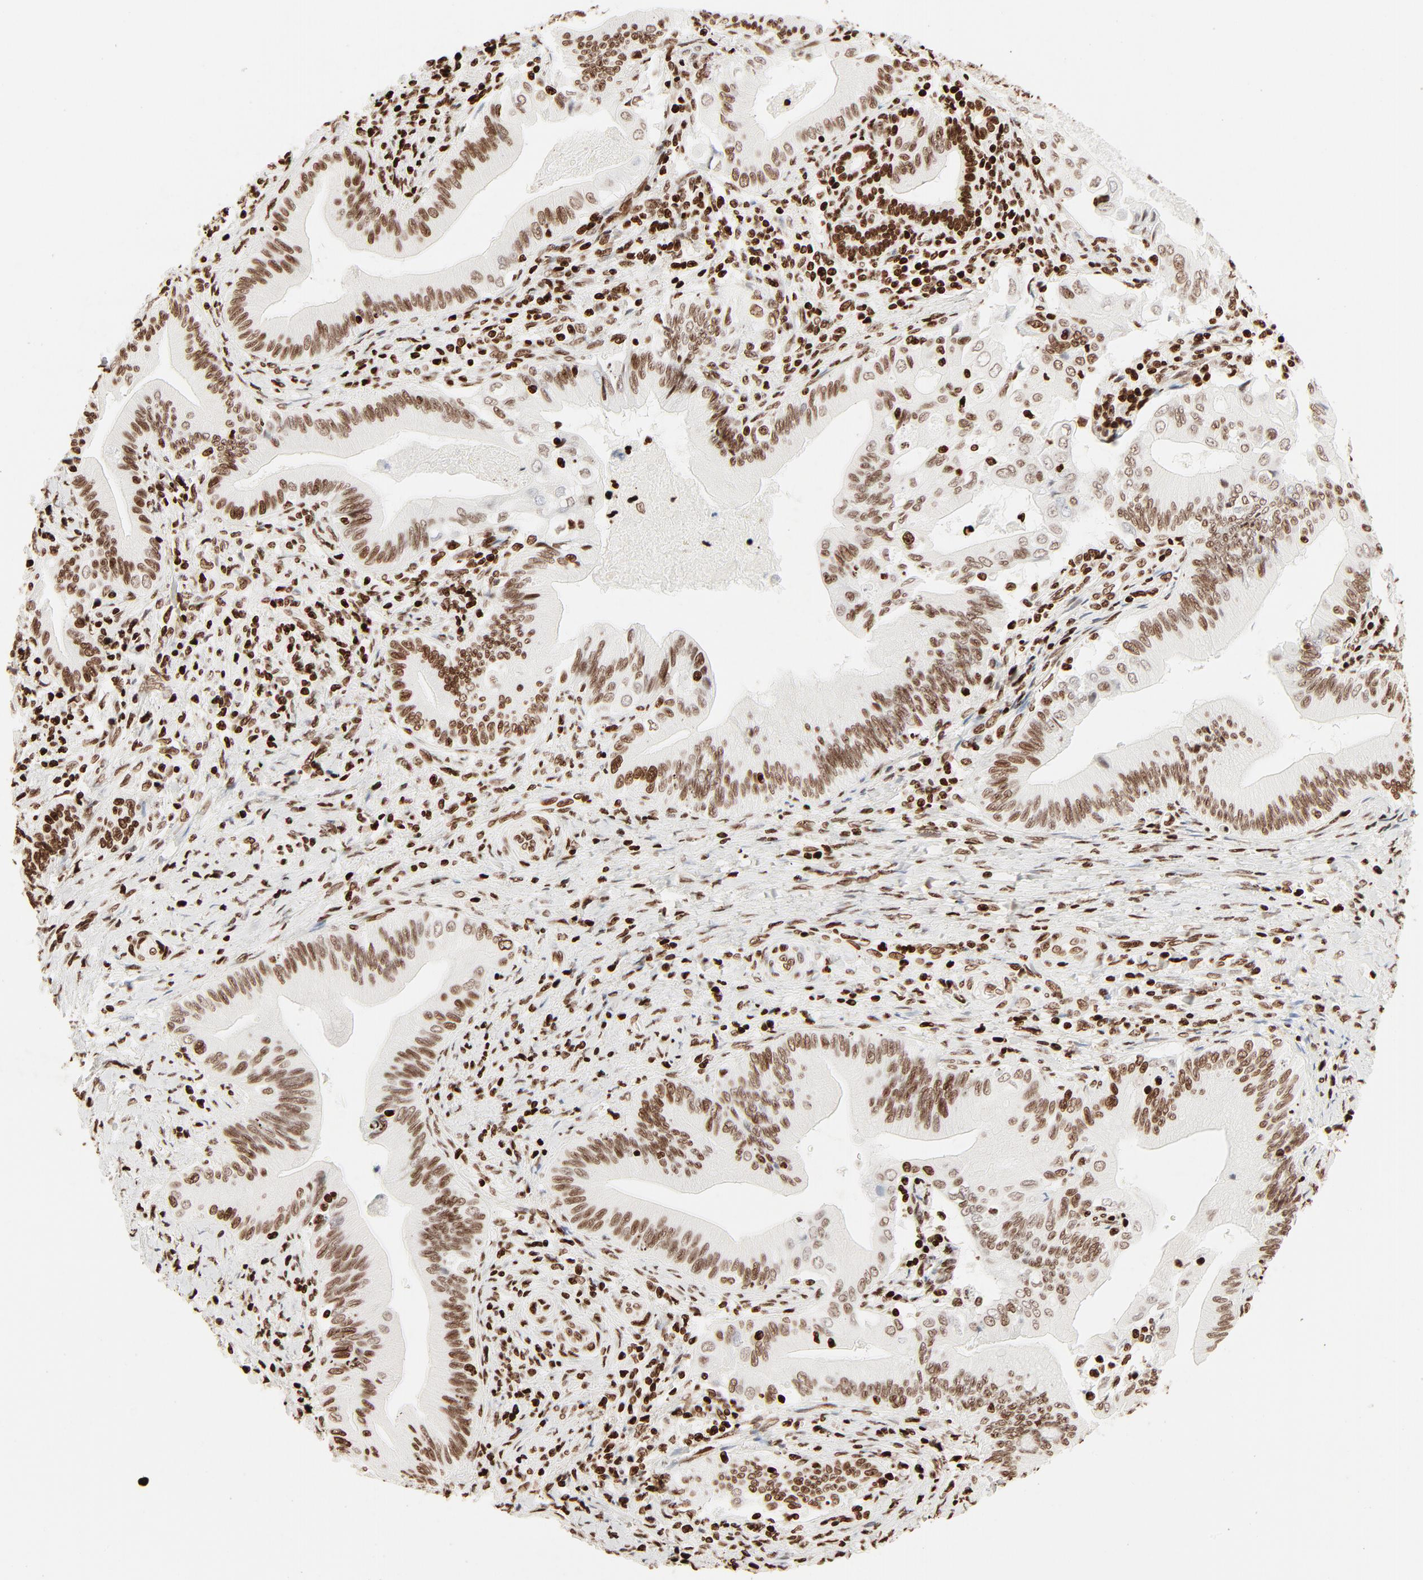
{"staining": {"intensity": "moderate", "quantity": ">75%", "location": "nuclear"}, "tissue": "liver cancer", "cell_type": "Tumor cells", "image_type": "cancer", "snomed": [{"axis": "morphology", "description": "Cholangiocarcinoma"}, {"axis": "topography", "description": "Liver"}], "caption": "Moderate nuclear positivity for a protein is present in approximately >75% of tumor cells of liver cancer using immunohistochemistry.", "gene": "HMGB2", "patient": {"sex": "male", "age": 58}}